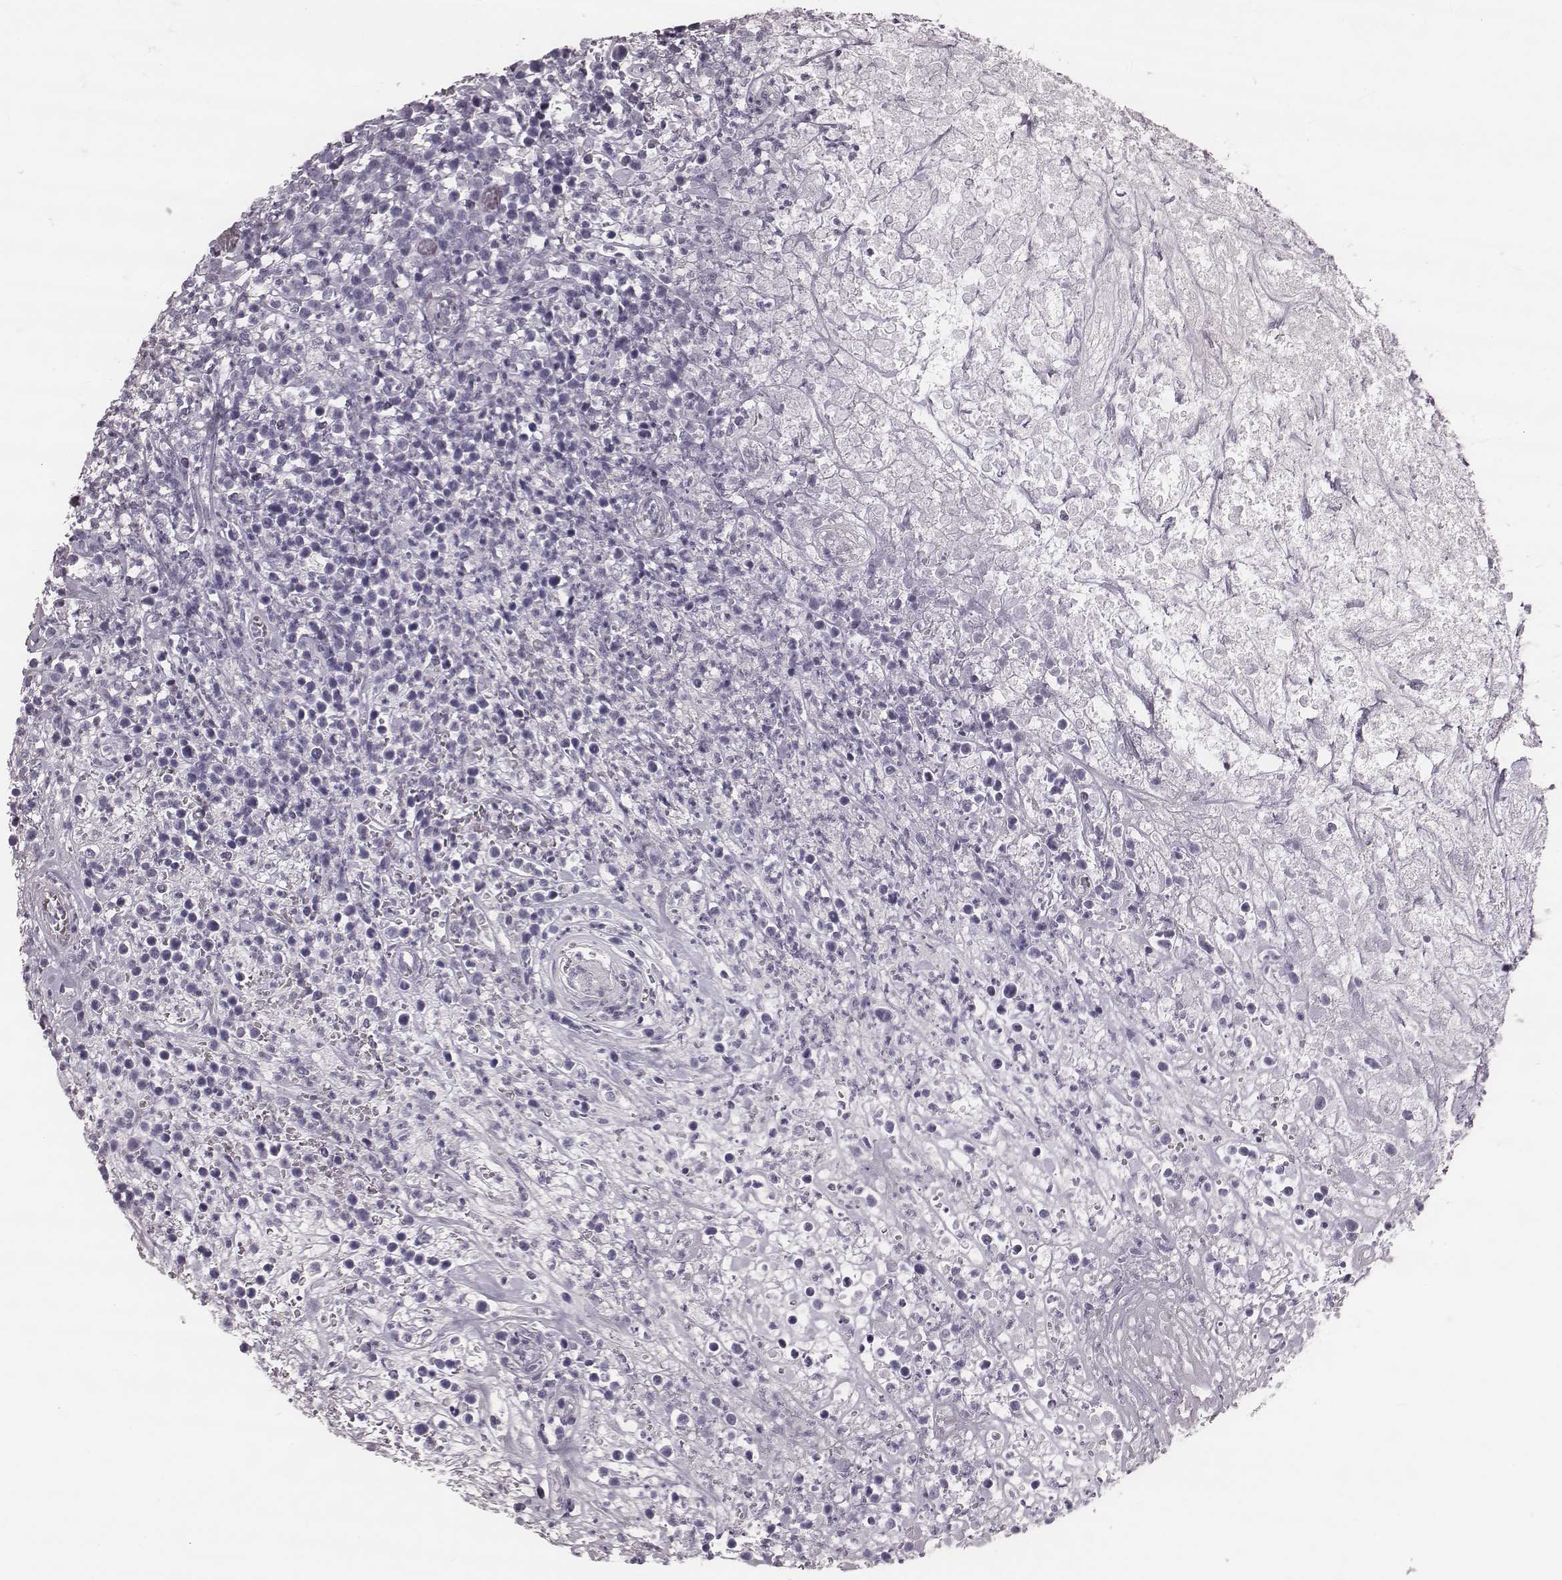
{"staining": {"intensity": "negative", "quantity": "none", "location": "none"}, "tissue": "lymphoma", "cell_type": "Tumor cells", "image_type": "cancer", "snomed": [{"axis": "morphology", "description": "Malignant lymphoma, non-Hodgkin's type, High grade"}, {"axis": "topography", "description": "Soft tissue"}], "caption": "Protein analysis of malignant lymphoma, non-Hodgkin's type (high-grade) shows no significant staining in tumor cells.", "gene": "KRT74", "patient": {"sex": "female", "age": 56}}